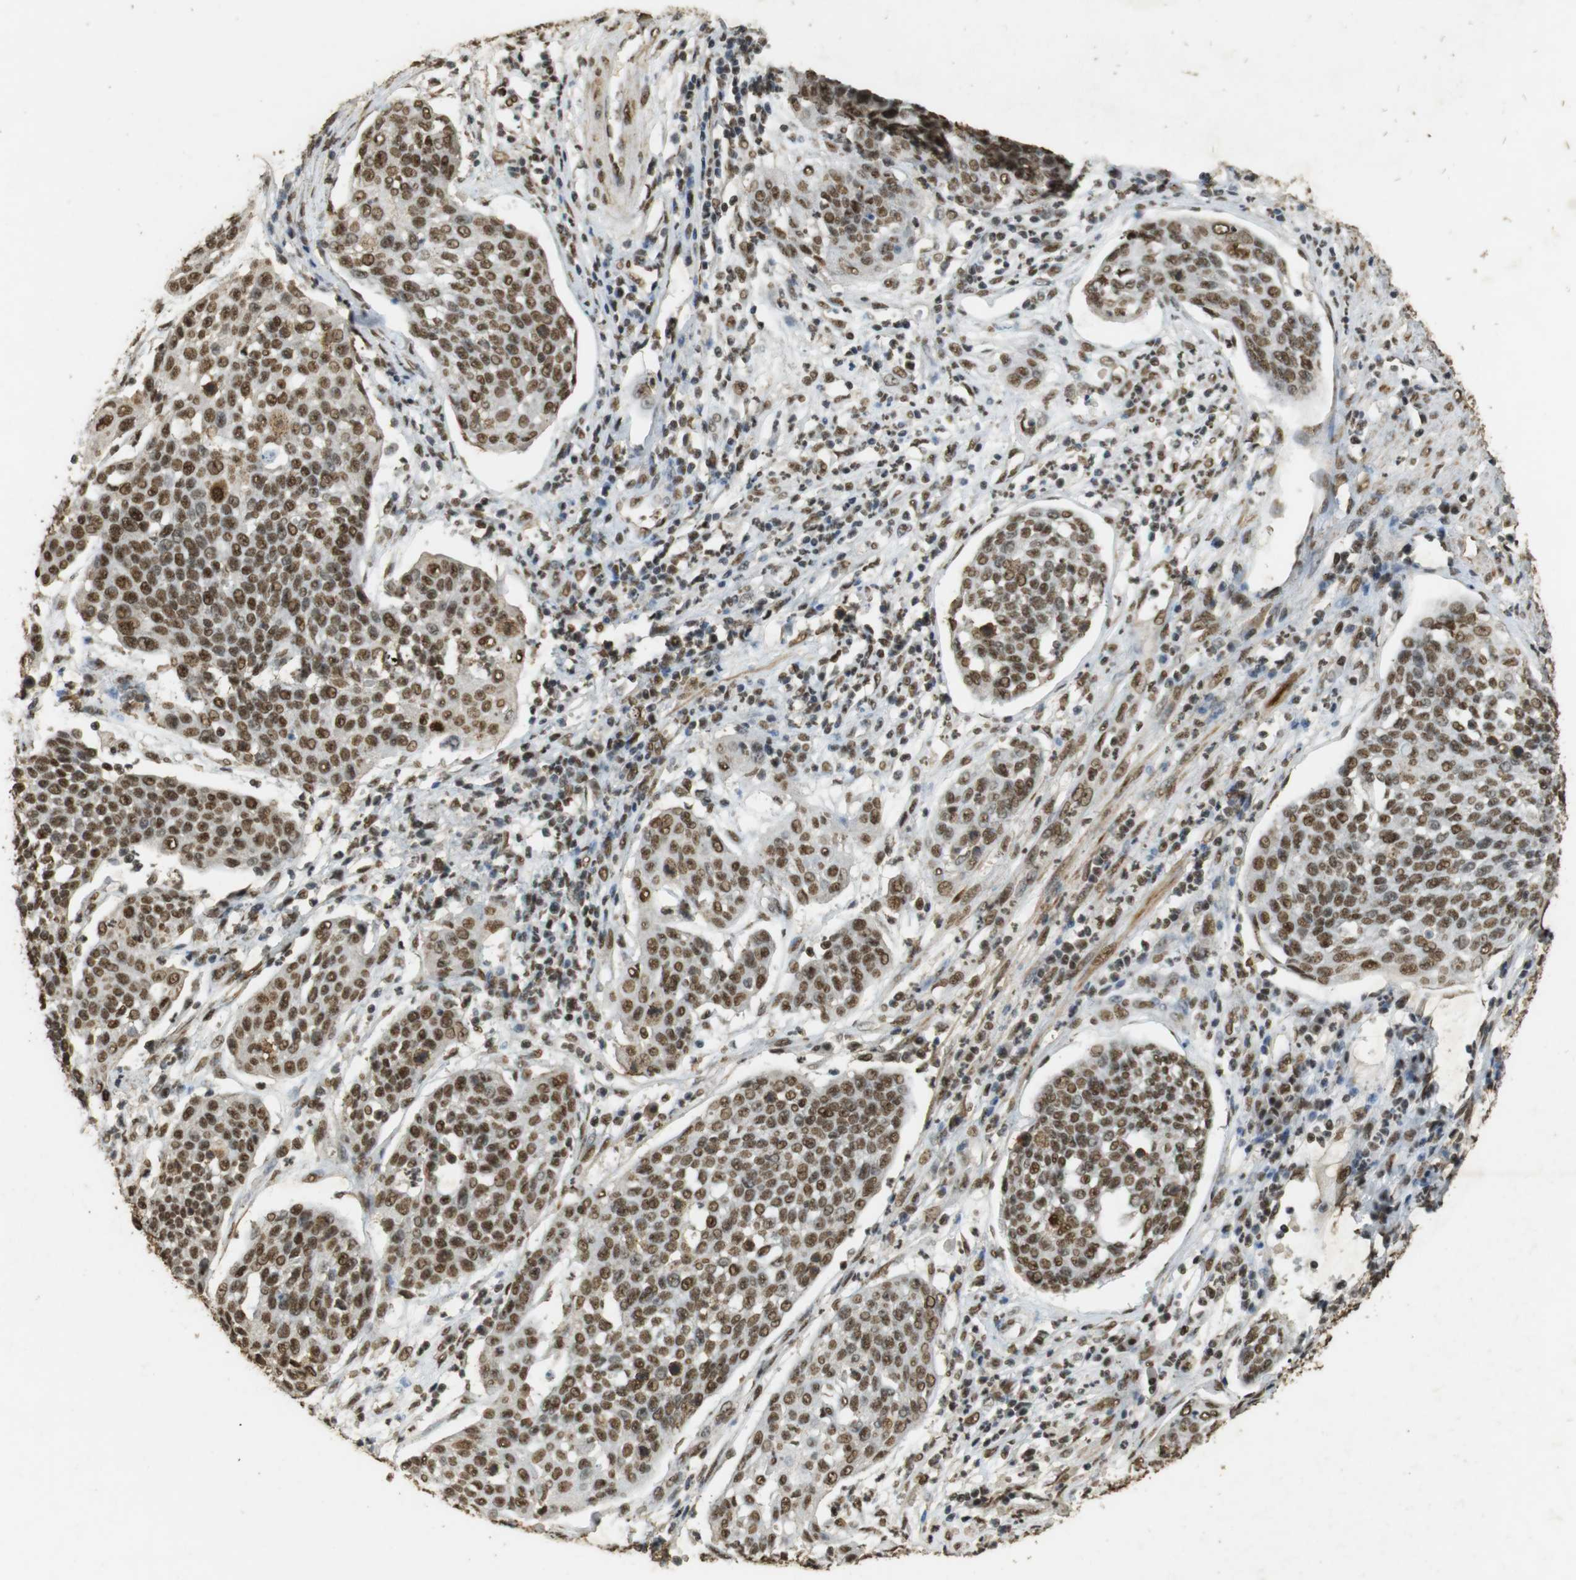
{"staining": {"intensity": "strong", "quantity": ">75%", "location": "cytoplasmic/membranous,nuclear"}, "tissue": "cervical cancer", "cell_type": "Tumor cells", "image_type": "cancer", "snomed": [{"axis": "morphology", "description": "Squamous cell carcinoma, NOS"}, {"axis": "topography", "description": "Cervix"}], "caption": "Protein positivity by immunohistochemistry displays strong cytoplasmic/membranous and nuclear expression in about >75% of tumor cells in cervical cancer.", "gene": "GATA4", "patient": {"sex": "female", "age": 34}}